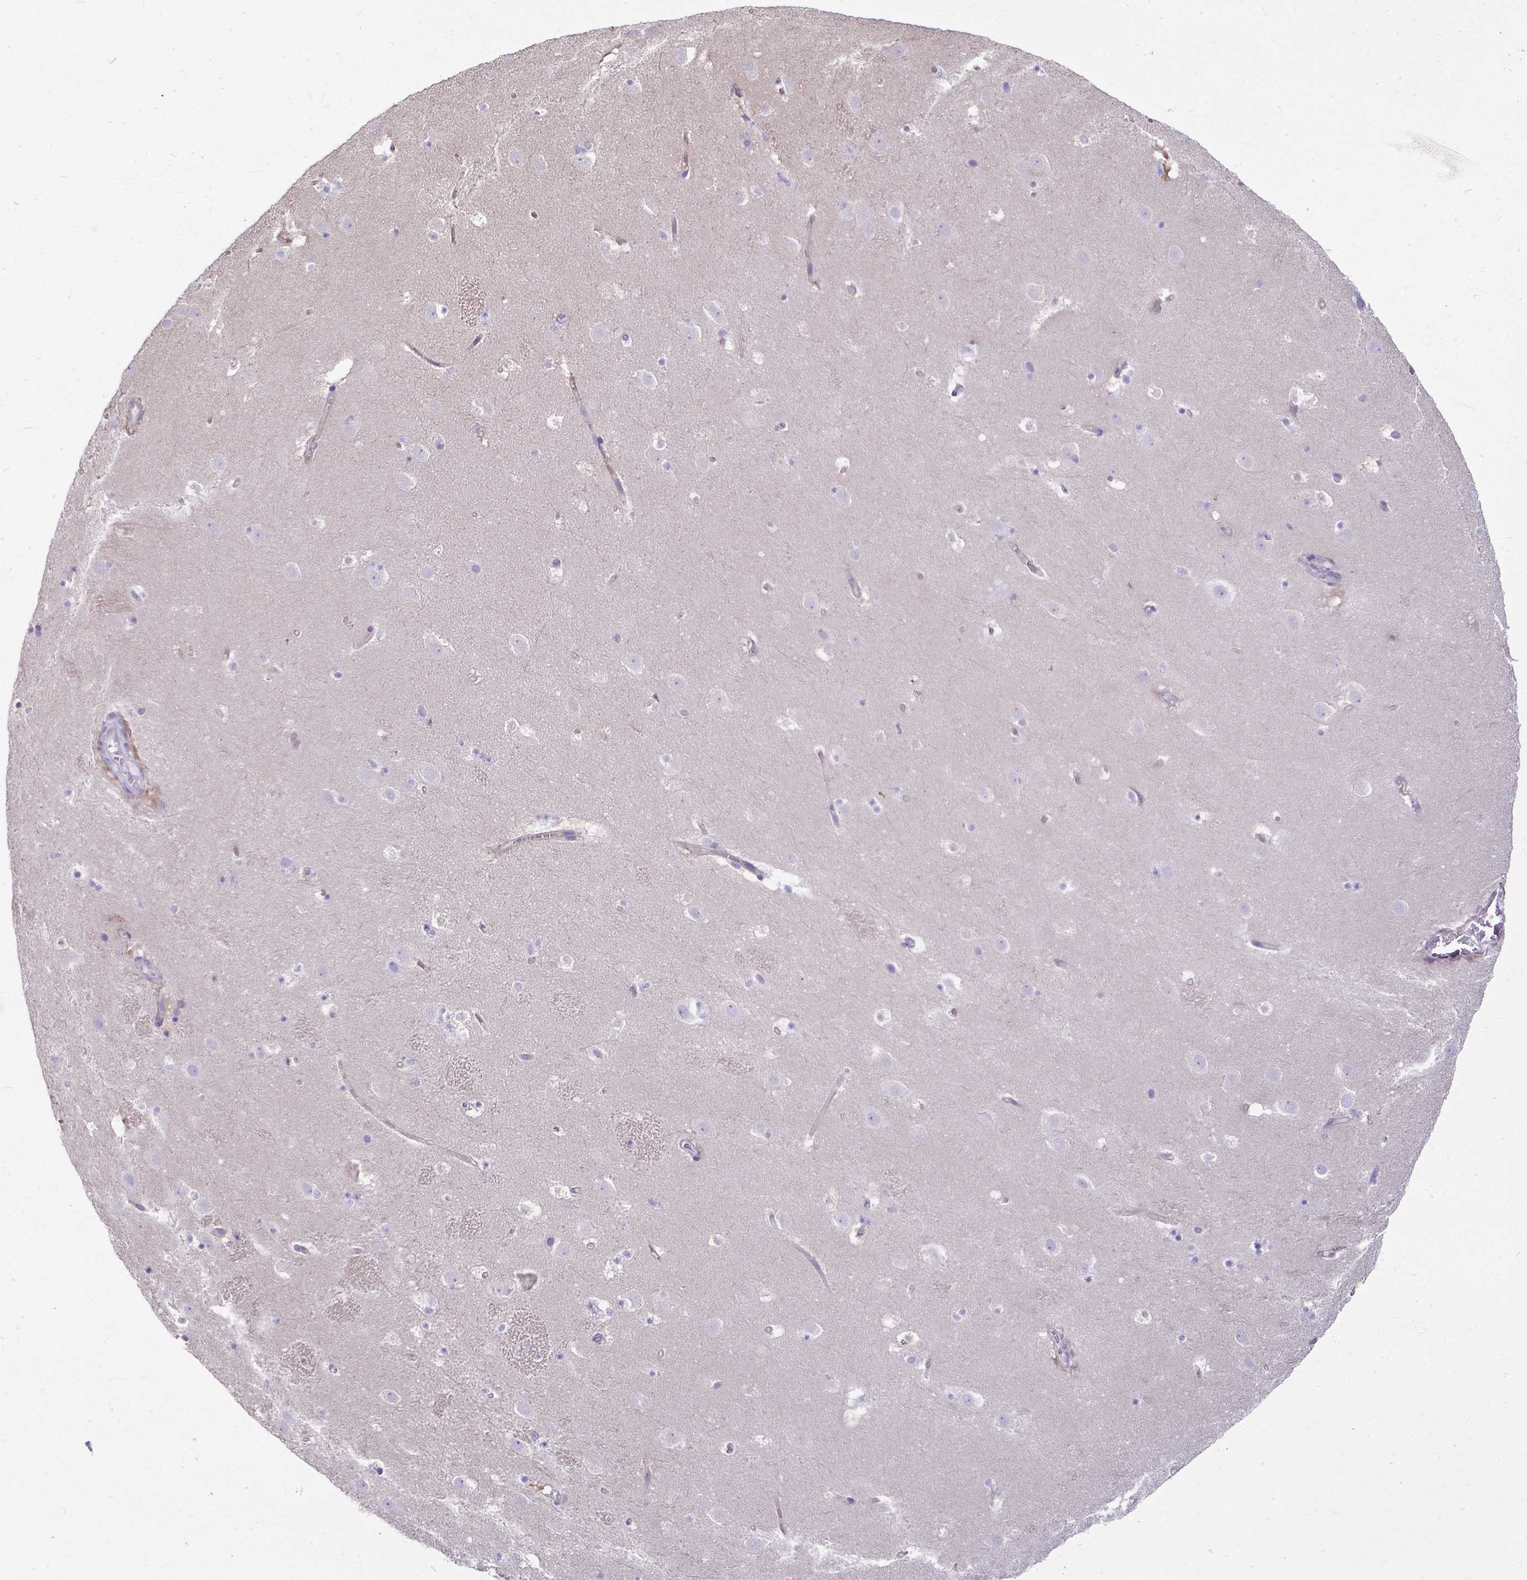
{"staining": {"intensity": "negative", "quantity": "none", "location": "none"}, "tissue": "caudate", "cell_type": "Glial cells", "image_type": "normal", "snomed": [{"axis": "morphology", "description": "Normal tissue, NOS"}, {"axis": "topography", "description": "Lateral ventricle wall"}], "caption": "High power microscopy histopathology image of an IHC histopathology image of unremarkable caudate, revealing no significant staining in glial cells. Nuclei are stained in blue.", "gene": "CASP14", "patient": {"sex": "male", "age": 37}}